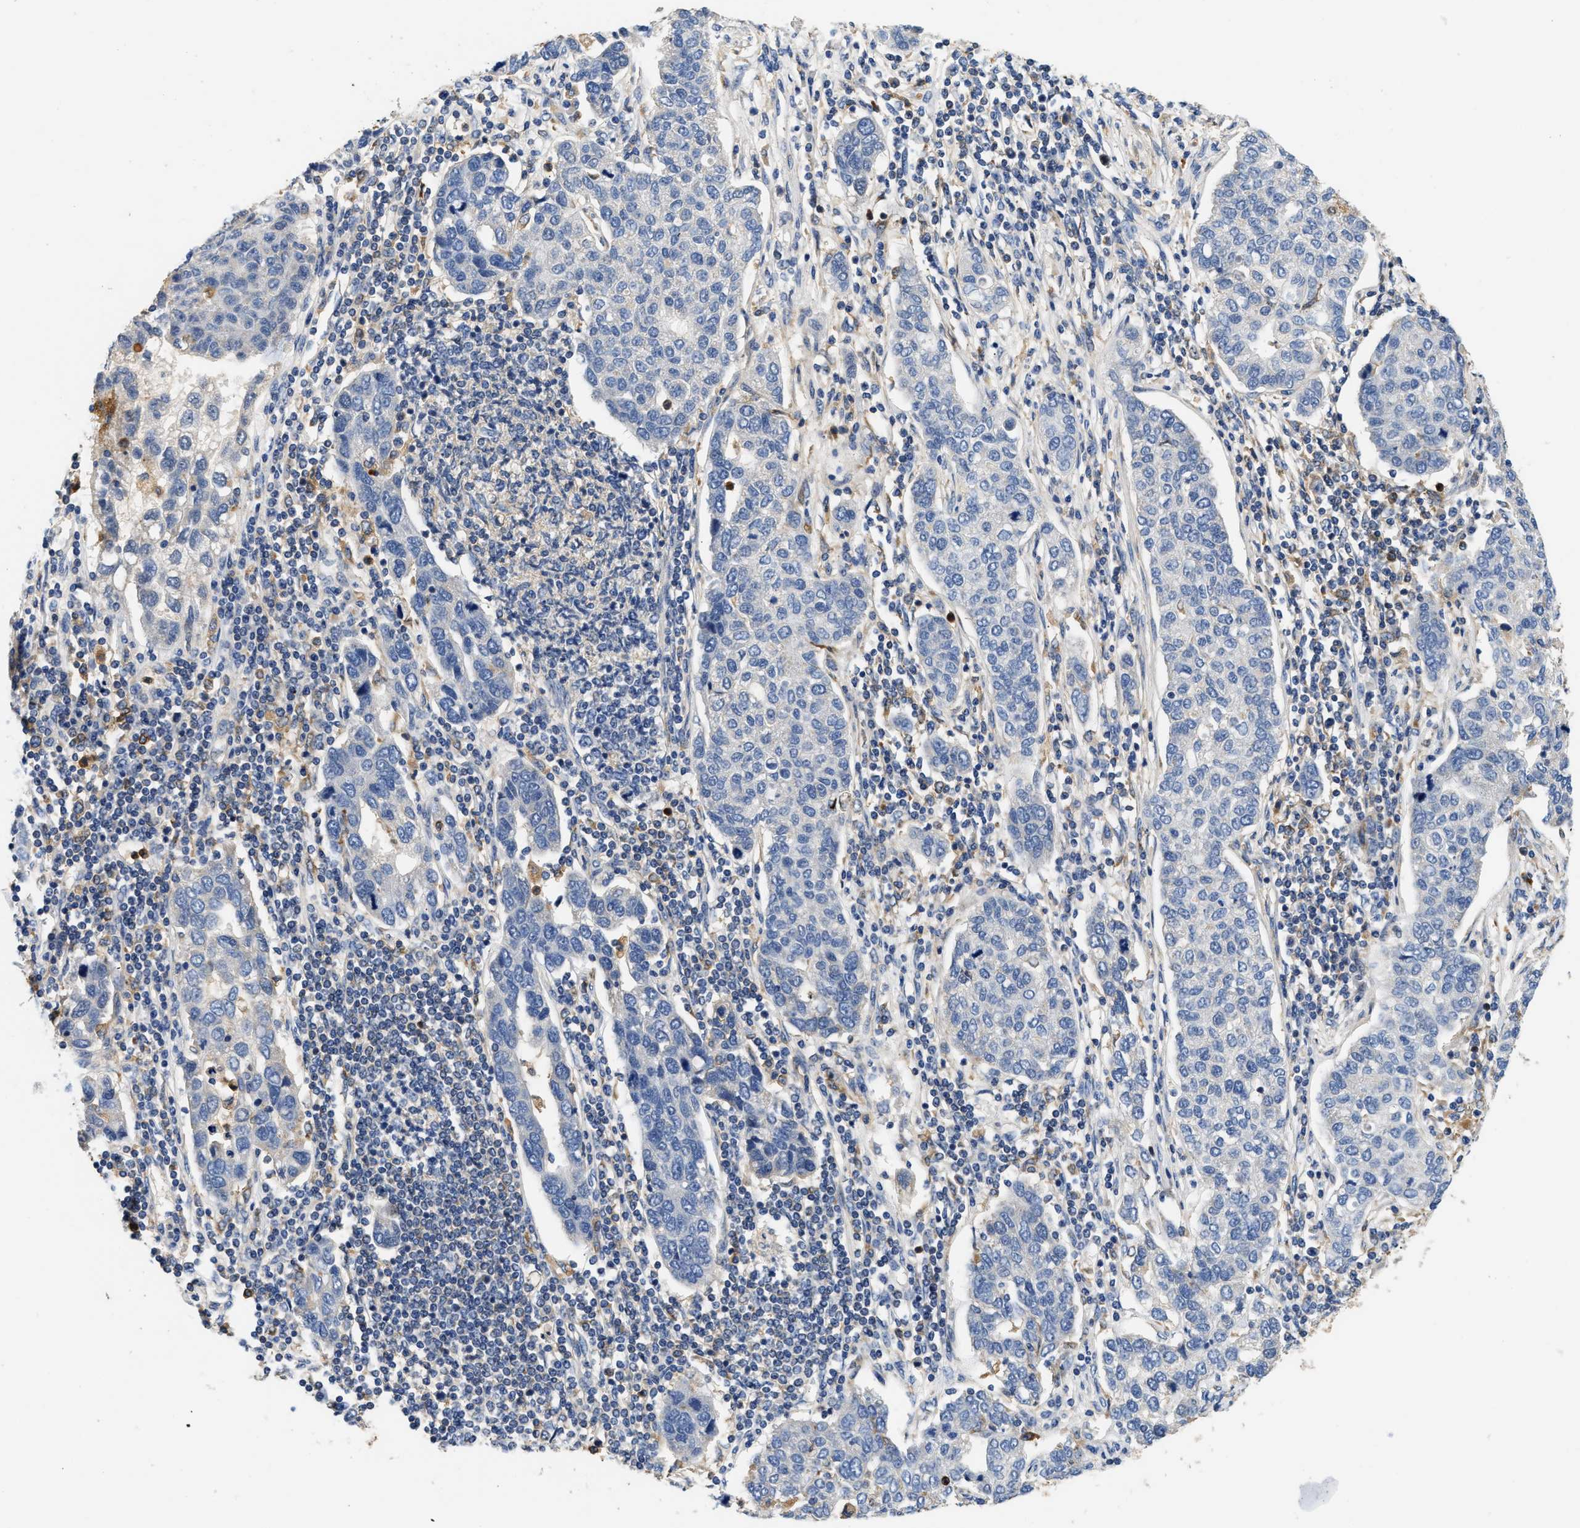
{"staining": {"intensity": "negative", "quantity": "none", "location": "none"}, "tissue": "pancreatic cancer", "cell_type": "Tumor cells", "image_type": "cancer", "snomed": [{"axis": "morphology", "description": "Adenocarcinoma, NOS"}, {"axis": "topography", "description": "Pancreas"}], "caption": "Immunohistochemical staining of pancreatic cancer (adenocarcinoma) displays no significant staining in tumor cells. (DAB (3,3'-diaminobenzidine) immunohistochemistry (IHC) with hematoxylin counter stain).", "gene": "RAB31", "patient": {"sex": "female", "age": 61}}